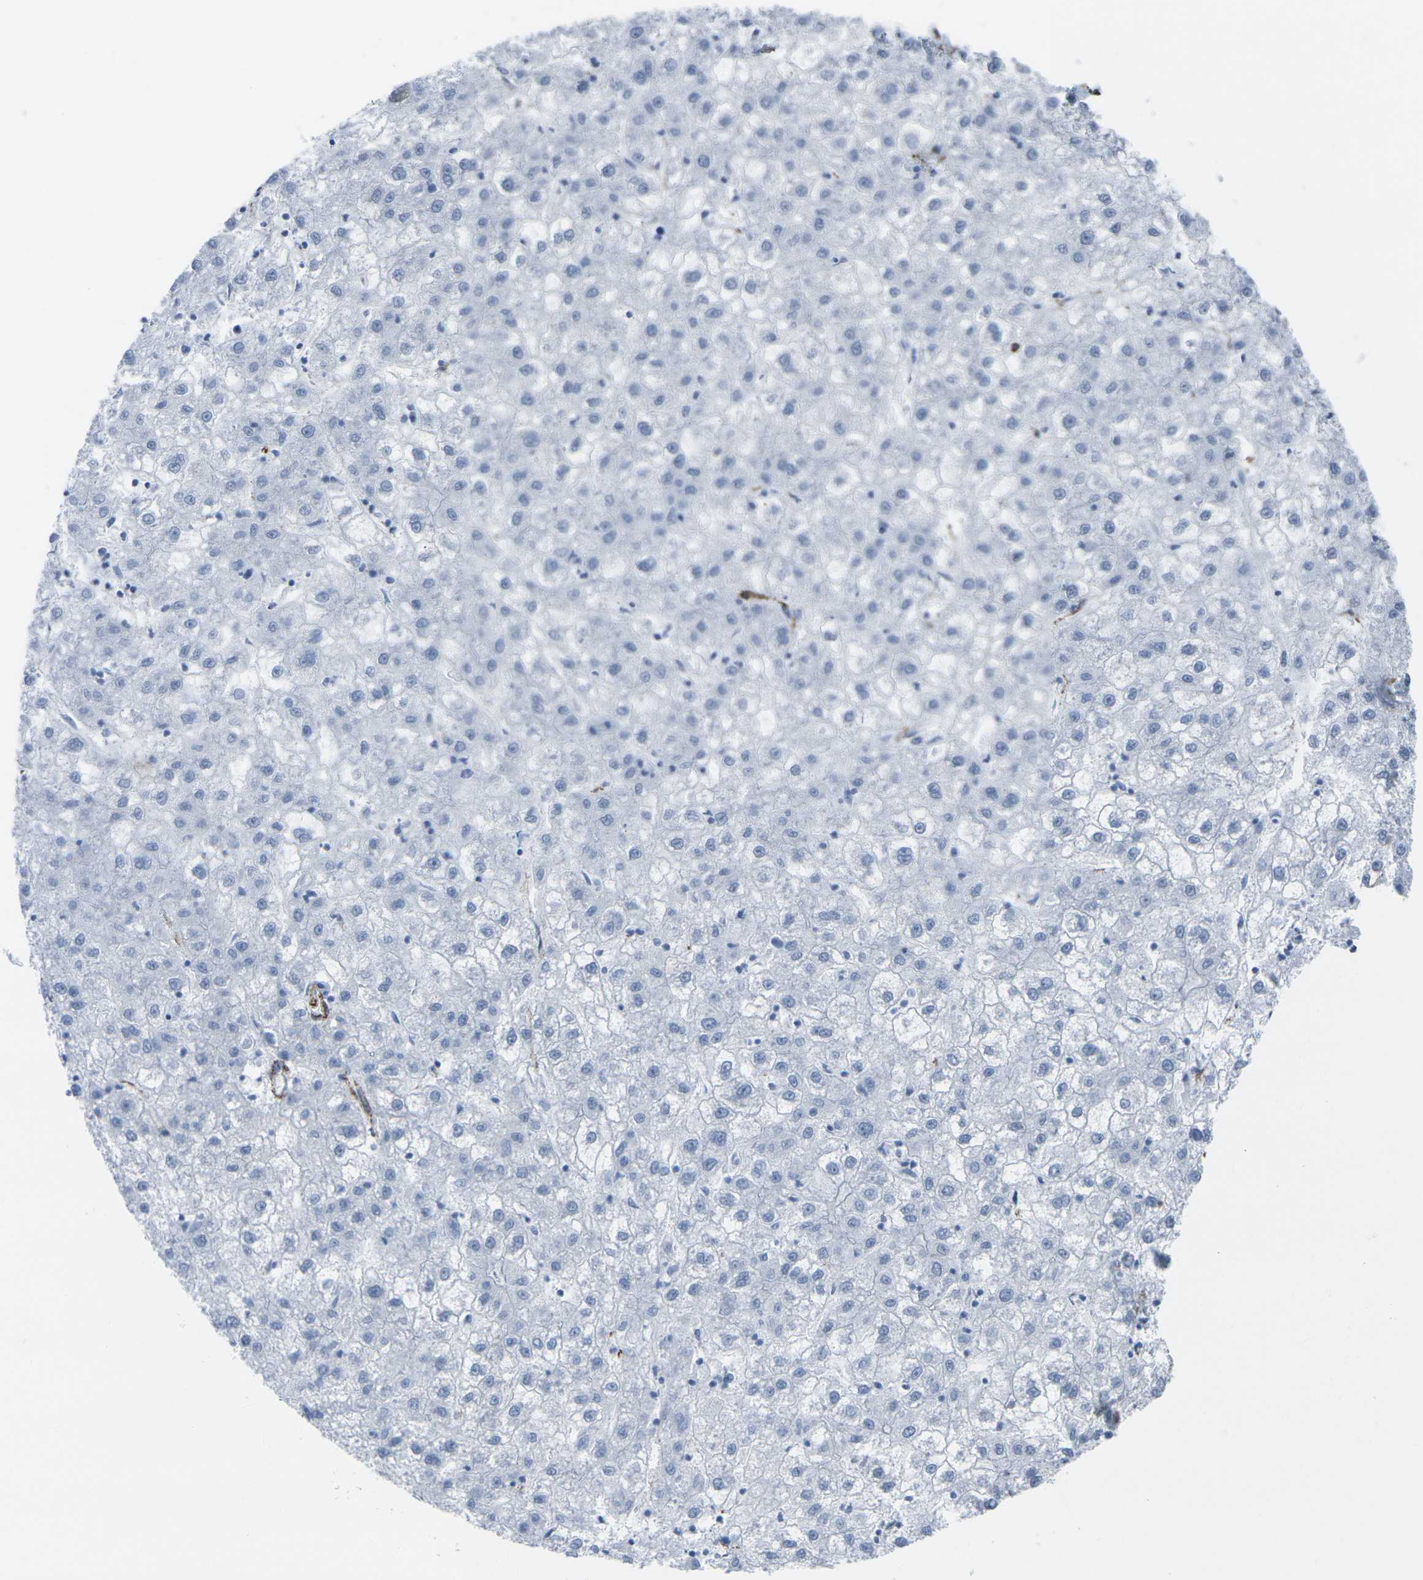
{"staining": {"intensity": "negative", "quantity": "none", "location": "none"}, "tissue": "liver cancer", "cell_type": "Tumor cells", "image_type": "cancer", "snomed": [{"axis": "morphology", "description": "Carcinoma, Hepatocellular, NOS"}, {"axis": "topography", "description": "Liver"}], "caption": "The micrograph shows no significant staining in tumor cells of liver cancer.", "gene": "CDH11", "patient": {"sex": "male", "age": 72}}